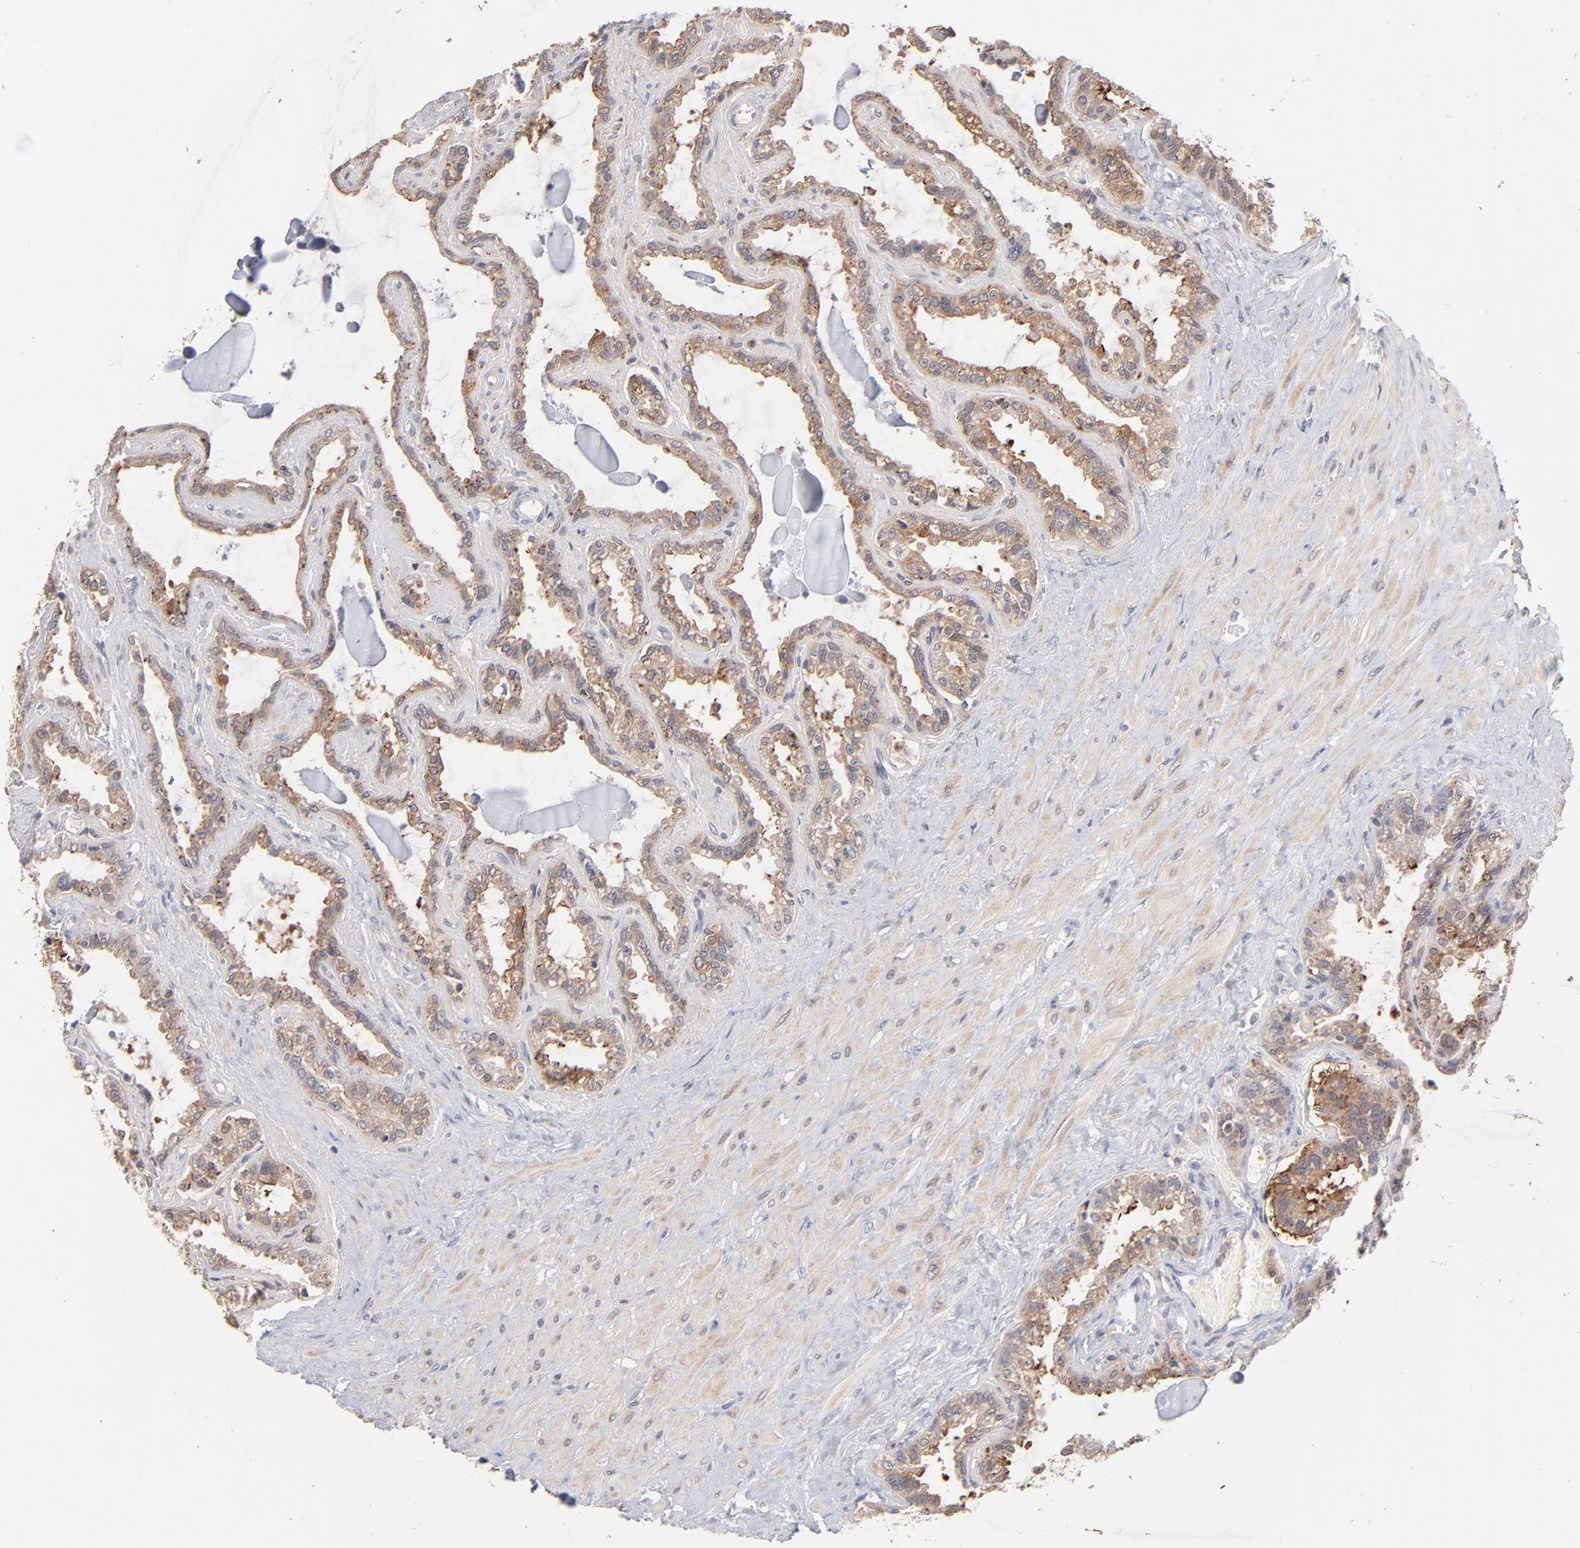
{"staining": {"intensity": "moderate", "quantity": ">75%", "location": "cytoplasmic/membranous"}, "tissue": "seminal vesicle", "cell_type": "Glandular cells", "image_type": "normal", "snomed": [{"axis": "morphology", "description": "Normal tissue, NOS"}, {"axis": "morphology", "description": "Inflammation, NOS"}, {"axis": "topography", "description": "Urinary bladder"}, {"axis": "topography", "description": "Prostate"}, {"axis": "topography", "description": "Seminal veicle"}], "caption": "This micrograph displays normal seminal vesicle stained with immunohistochemistry to label a protein in brown. The cytoplasmic/membranous of glandular cells show moderate positivity for the protein. Nuclei are counter-stained blue.", "gene": "IVNS1ABP", "patient": {"sex": "male", "age": 82}}